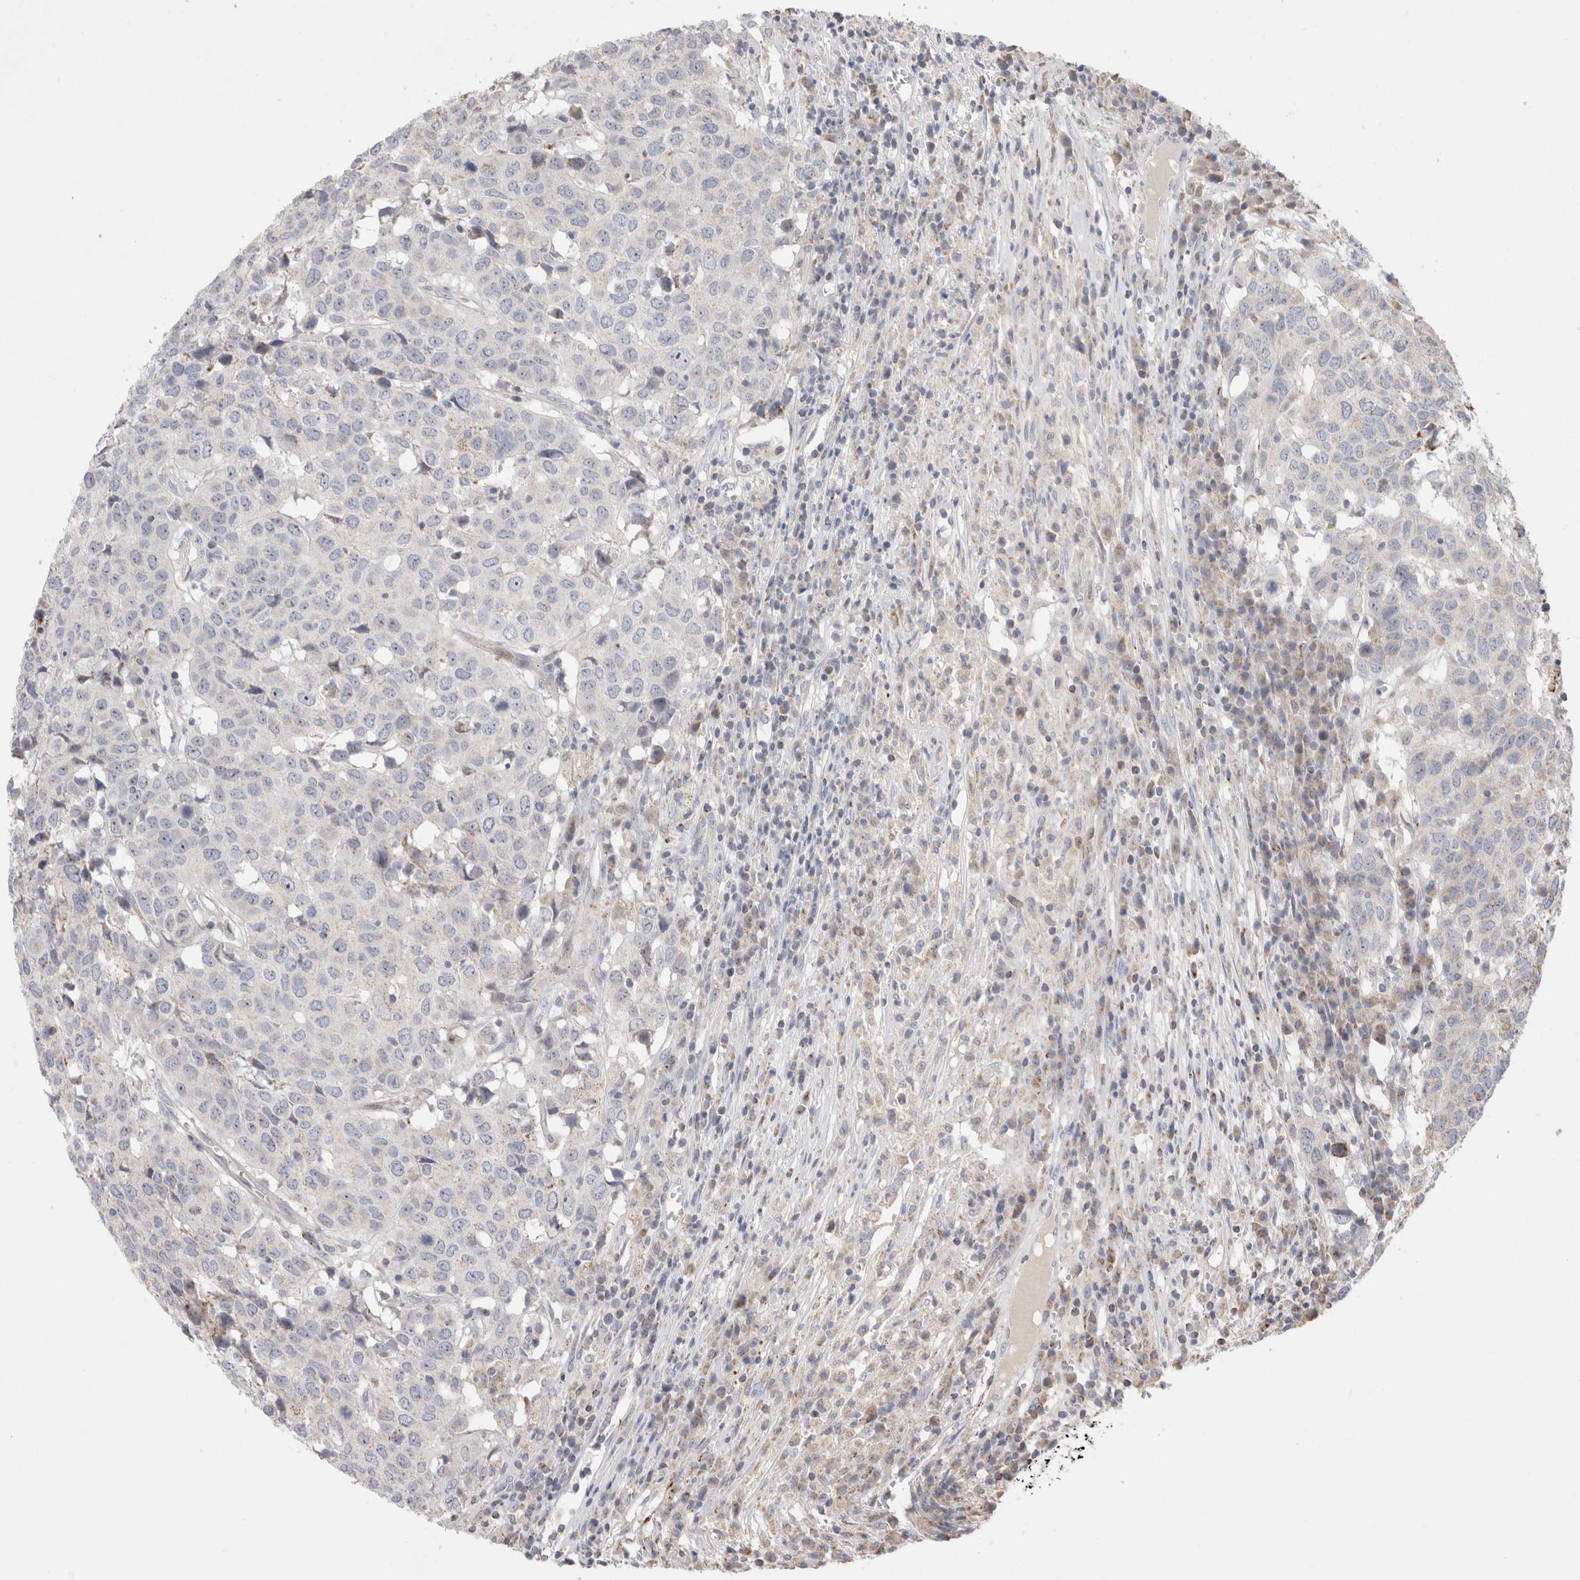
{"staining": {"intensity": "negative", "quantity": "none", "location": "none"}, "tissue": "head and neck cancer", "cell_type": "Tumor cells", "image_type": "cancer", "snomed": [{"axis": "morphology", "description": "Squamous cell carcinoma, NOS"}, {"axis": "topography", "description": "Head-Neck"}], "caption": "Photomicrograph shows no significant protein positivity in tumor cells of head and neck squamous cell carcinoma.", "gene": "CHADL", "patient": {"sex": "male", "age": 66}}